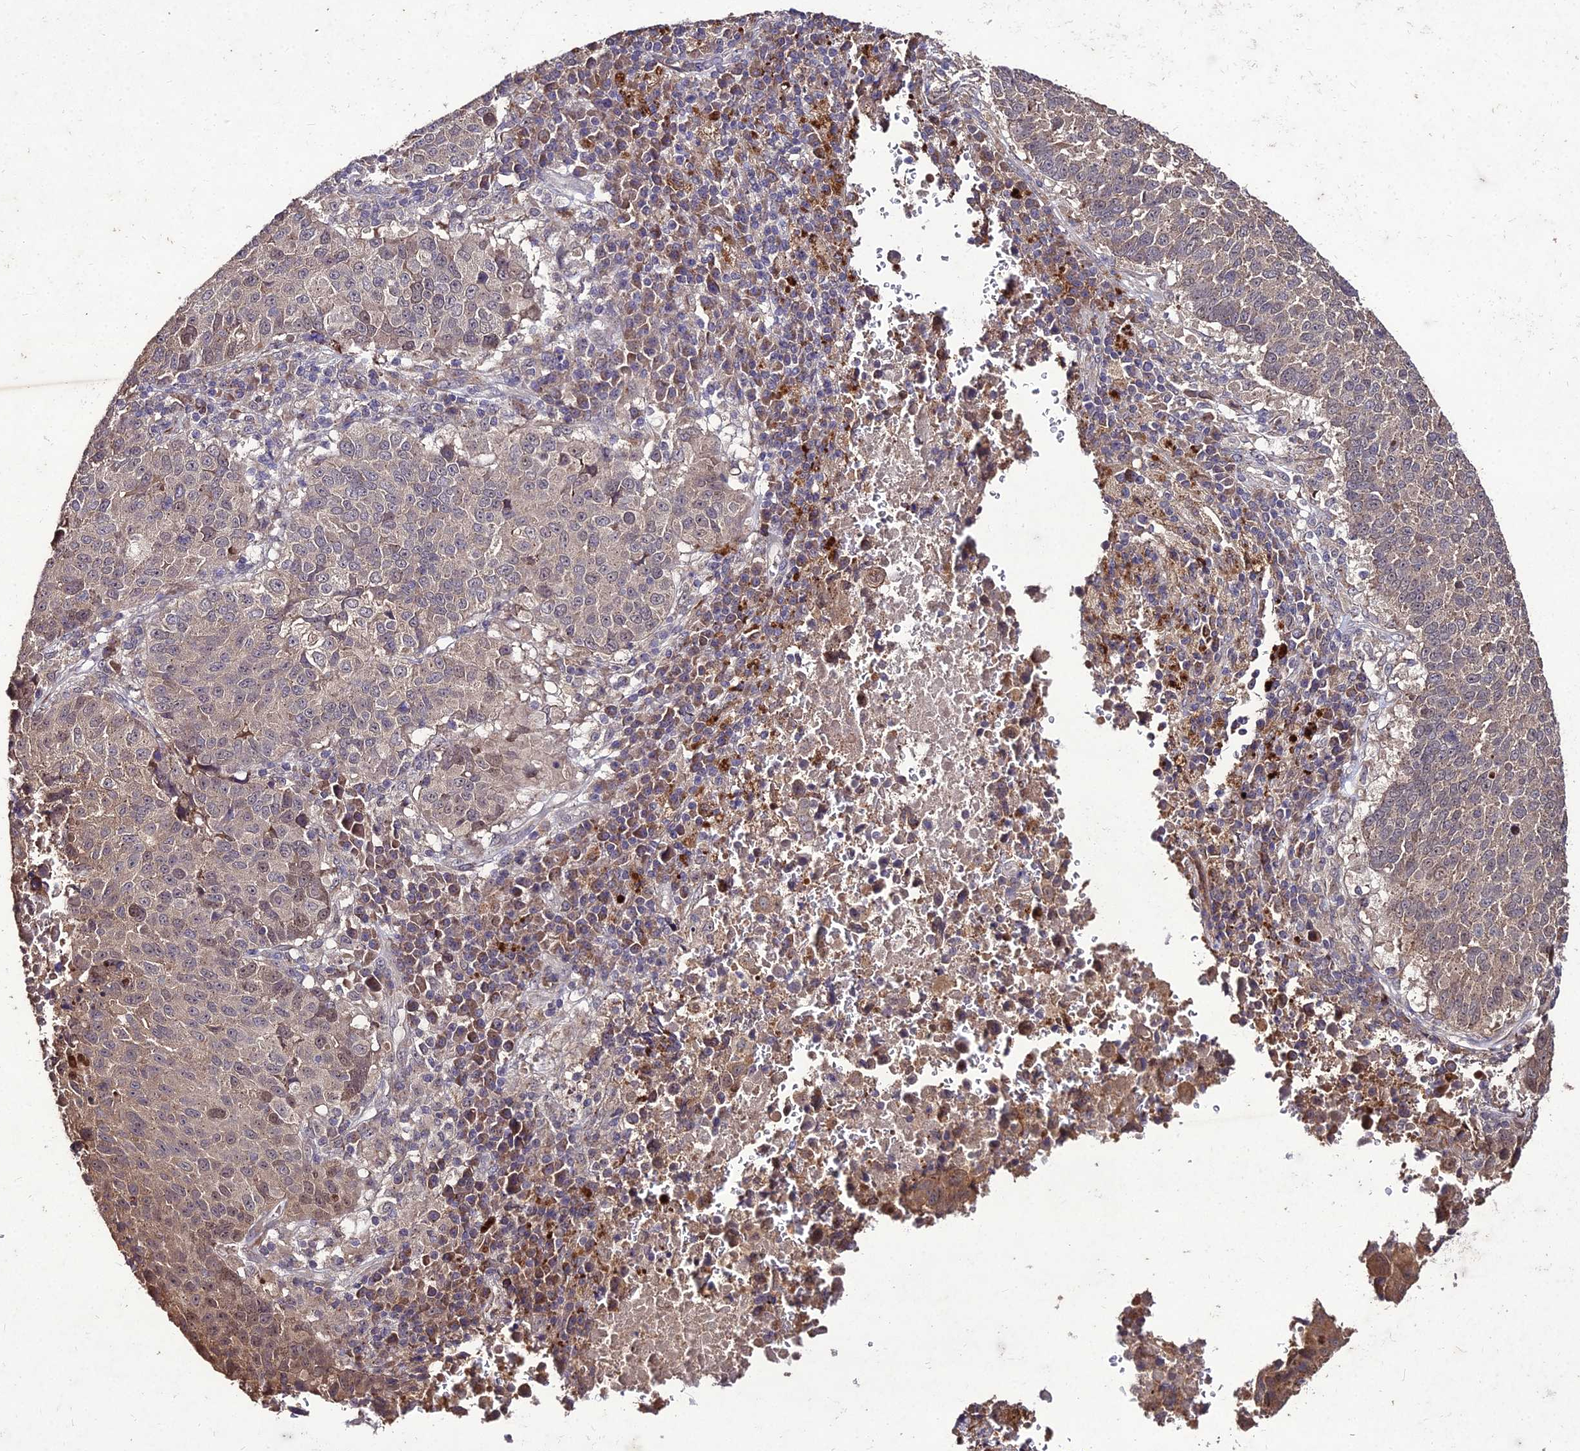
{"staining": {"intensity": "weak", "quantity": ">75%", "location": "cytoplasmic/membranous"}, "tissue": "lung cancer", "cell_type": "Tumor cells", "image_type": "cancer", "snomed": [{"axis": "morphology", "description": "Squamous cell carcinoma, NOS"}, {"axis": "topography", "description": "Lung"}], "caption": "Immunohistochemical staining of lung cancer demonstrates weak cytoplasmic/membranous protein positivity in about >75% of tumor cells.", "gene": "ZNF766", "patient": {"sex": "male", "age": 73}}